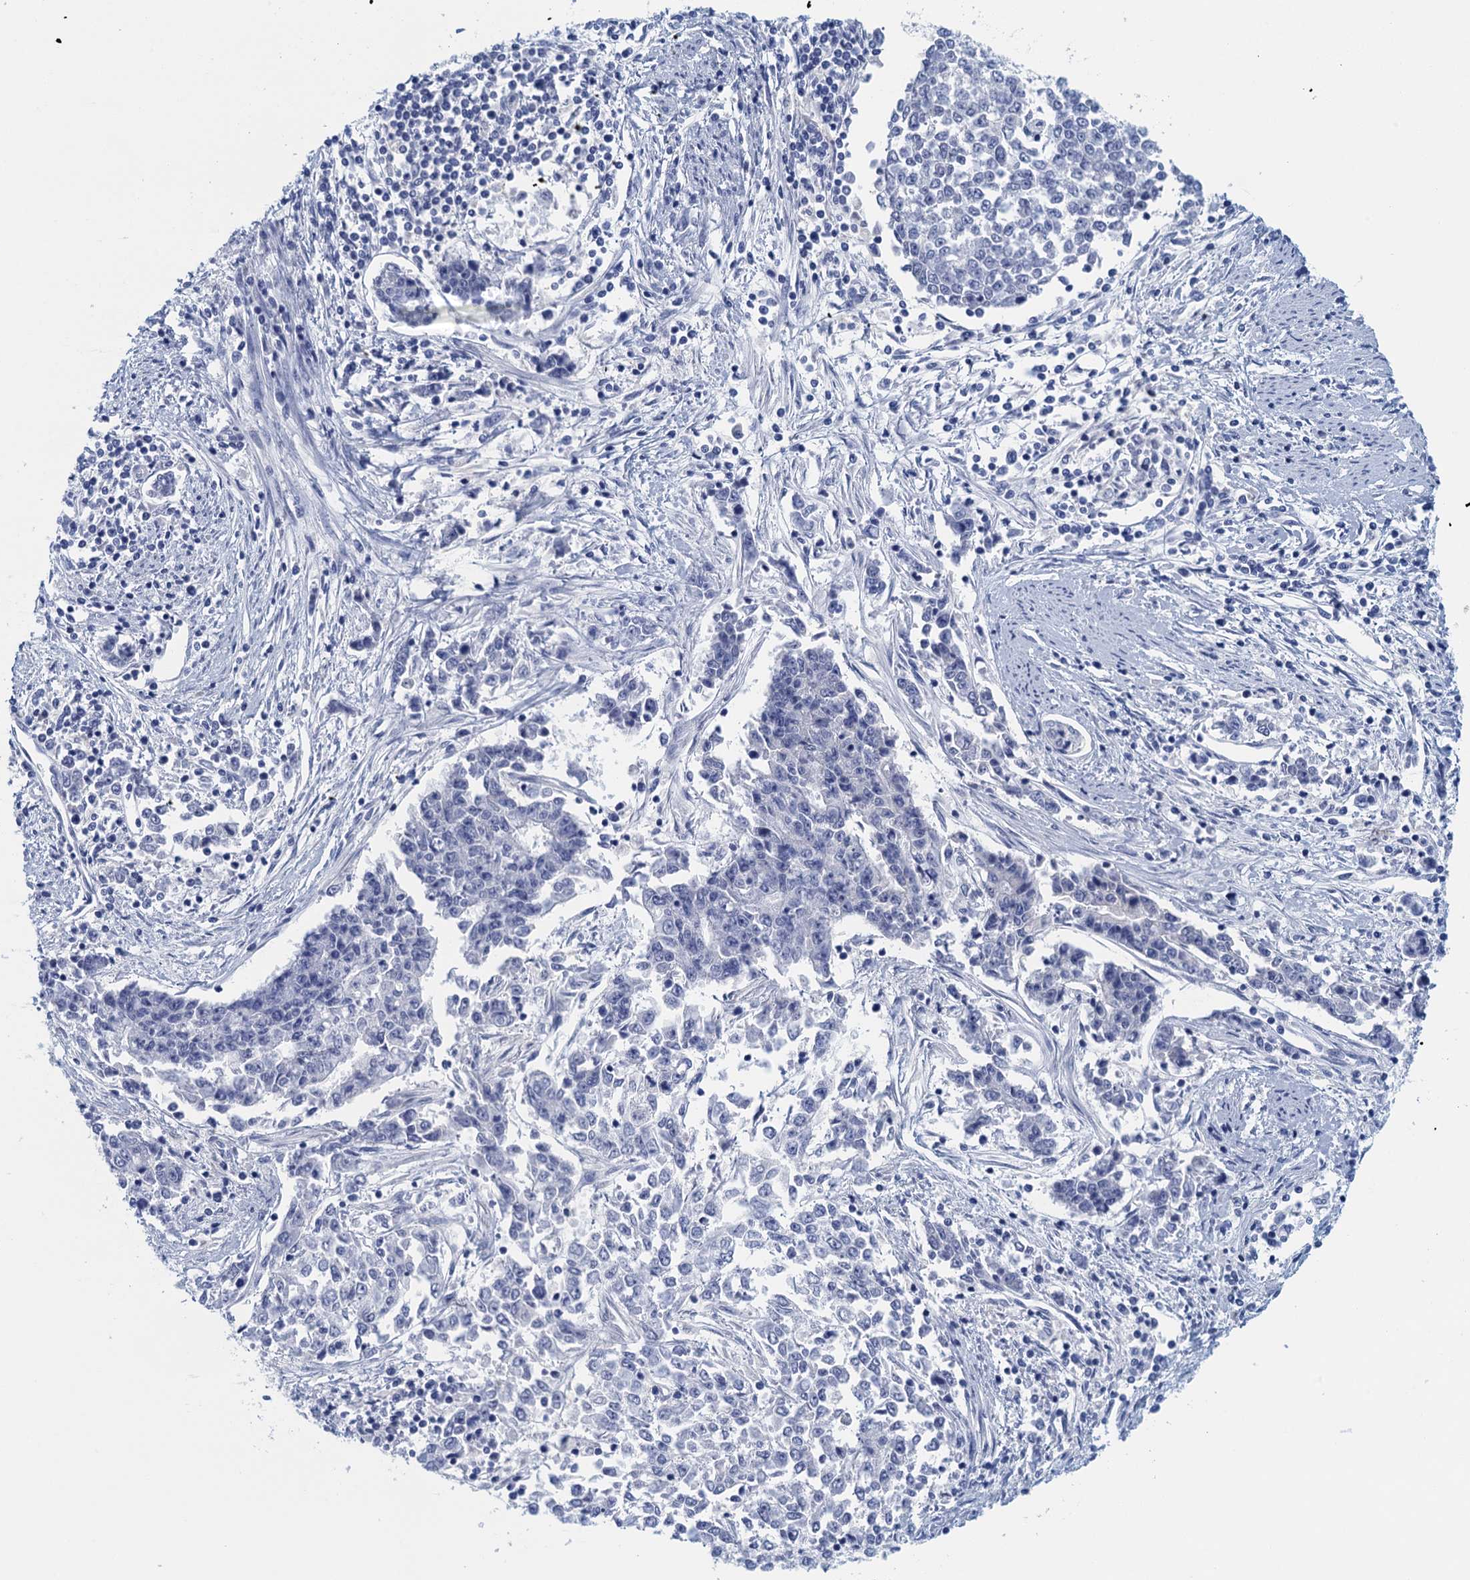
{"staining": {"intensity": "negative", "quantity": "none", "location": "none"}, "tissue": "endometrial cancer", "cell_type": "Tumor cells", "image_type": "cancer", "snomed": [{"axis": "morphology", "description": "Adenocarcinoma, NOS"}, {"axis": "topography", "description": "Endometrium"}], "caption": "Tumor cells show no significant protein expression in endometrial adenocarcinoma. The staining is performed using DAB (3,3'-diaminobenzidine) brown chromogen with nuclei counter-stained in using hematoxylin.", "gene": "CYP51A1", "patient": {"sex": "female", "age": 50}}